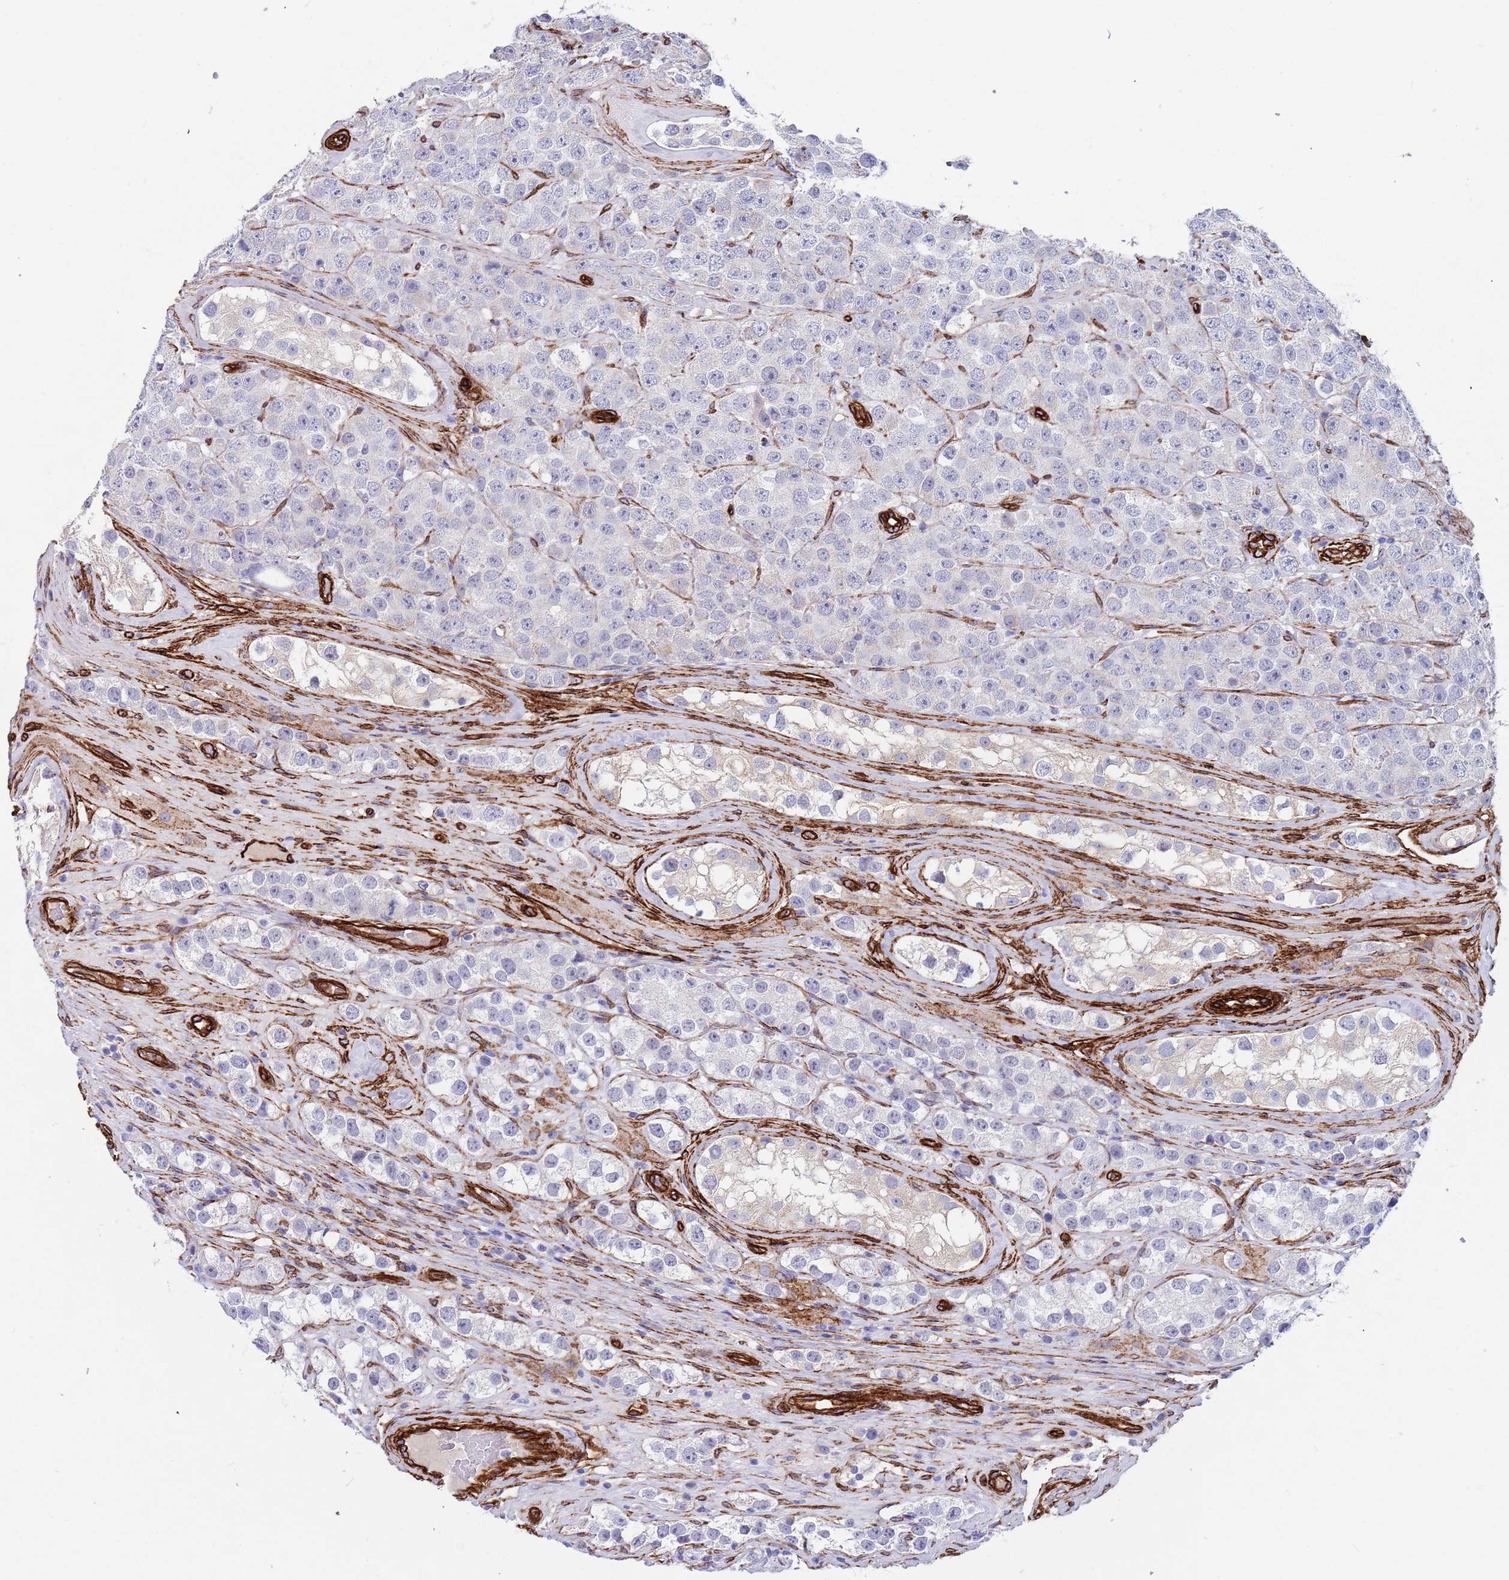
{"staining": {"intensity": "negative", "quantity": "none", "location": "none"}, "tissue": "testis cancer", "cell_type": "Tumor cells", "image_type": "cancer", "snomed": [{"axis": "morphology", "description": "Seminoma, NOS"}, {"axis": "topography", "description": "Testis"}], "caption": "A high-resolution image shows IHC staining of testis seminoma, which demonstrates no significant staining in tumor cells.", "gene": "CAV2", "patient": {"sex": "male", "age": 28}}